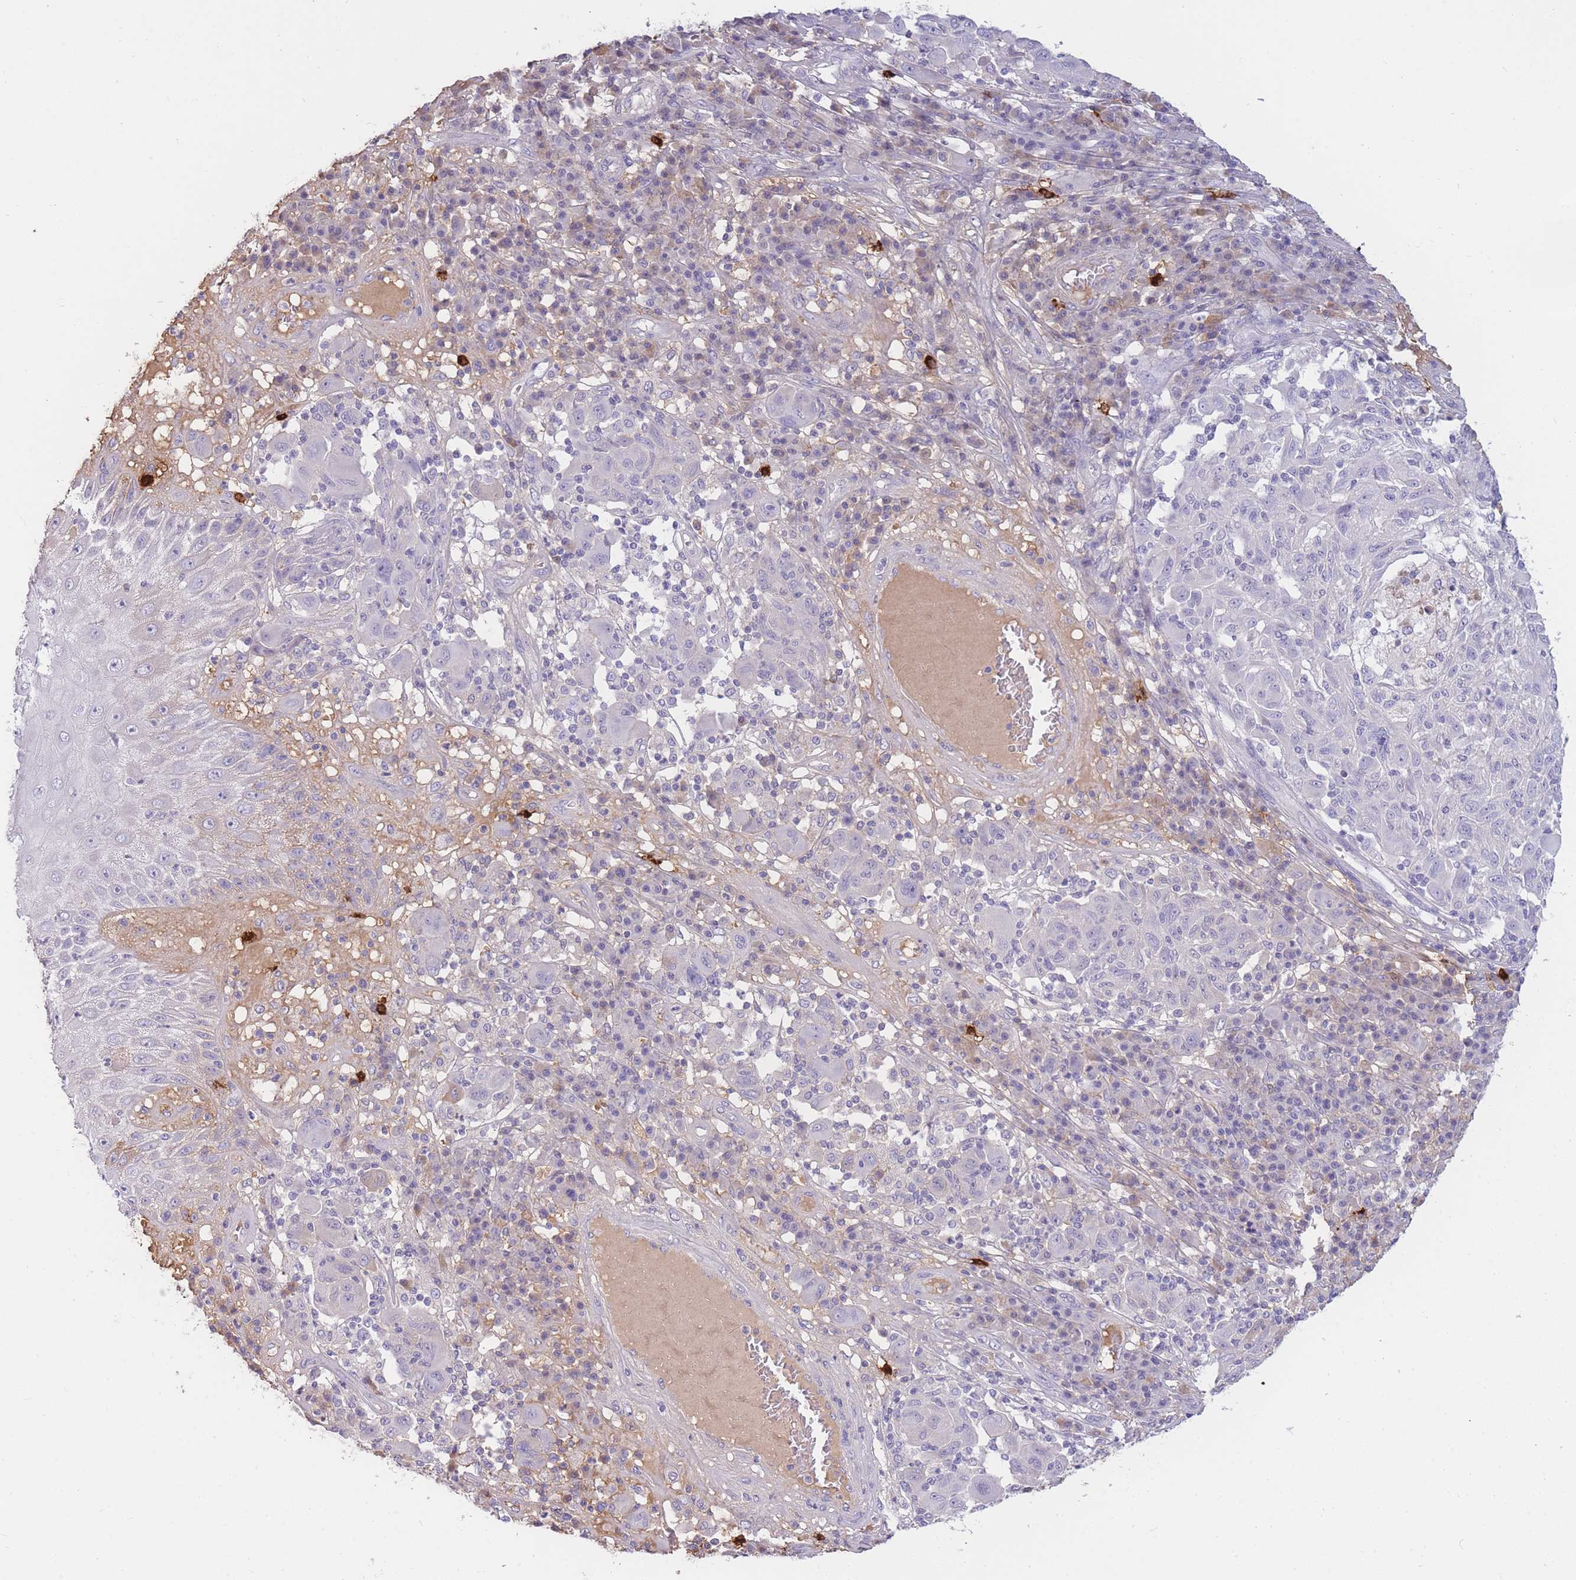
{"staining": {"intensity": "negative", "quantity": "none", "location": "none"}, "tissue": "melanoma", "cell_type": "Tumor cells", "image_type": "cancer", "snomed": [{"axis": "morphology", "description": "Malignant melanoma, NOS"}, {"axis": "topography", "description": "Skin"}], "caption": "DAB immunohistochemical staining of human malignant melanoma reveals no significant positivity in tumor cells.", "gene": "TPSD1", "patient": {"sex": "male", "age": 53}}